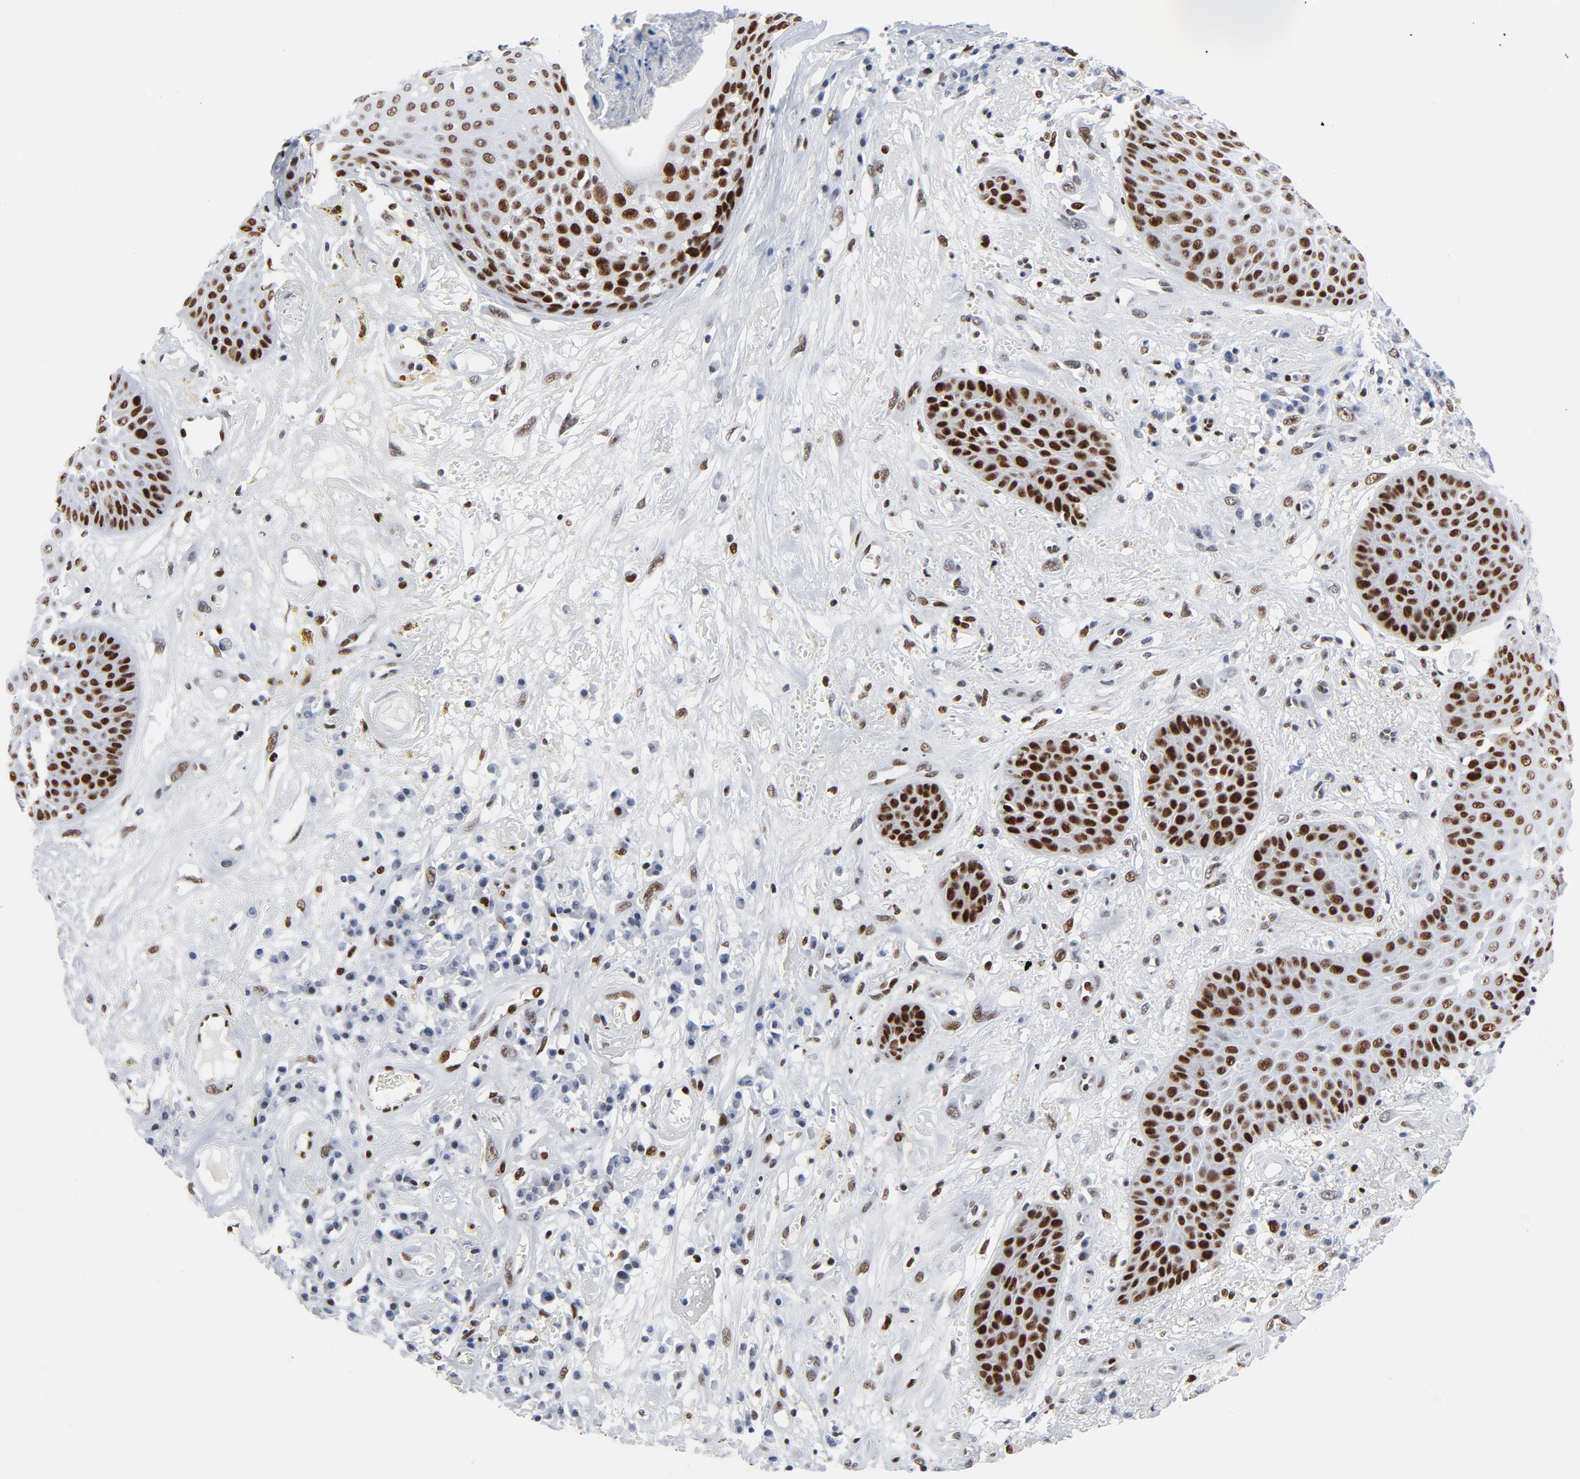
{"staining": {"intensity": "strong", "quantity": ">75%", "location": "nuclear"}, "tissue": "skin cancer", "cell_type": "Tumor cells", "image_type": "cancer", "snomed": [{"axis": "morphology", "description": "Squamous cell carcinoma, NOS"}, {"axis": "topography", "description": "Skin"}], "caption": "Protein expression analysis of human skin squamous cell carcinoma reveals strong nuclear expression in about >75% of tumor cells.", "gene": "POLD1", "patient": {"sex": "male", "age": 65}}